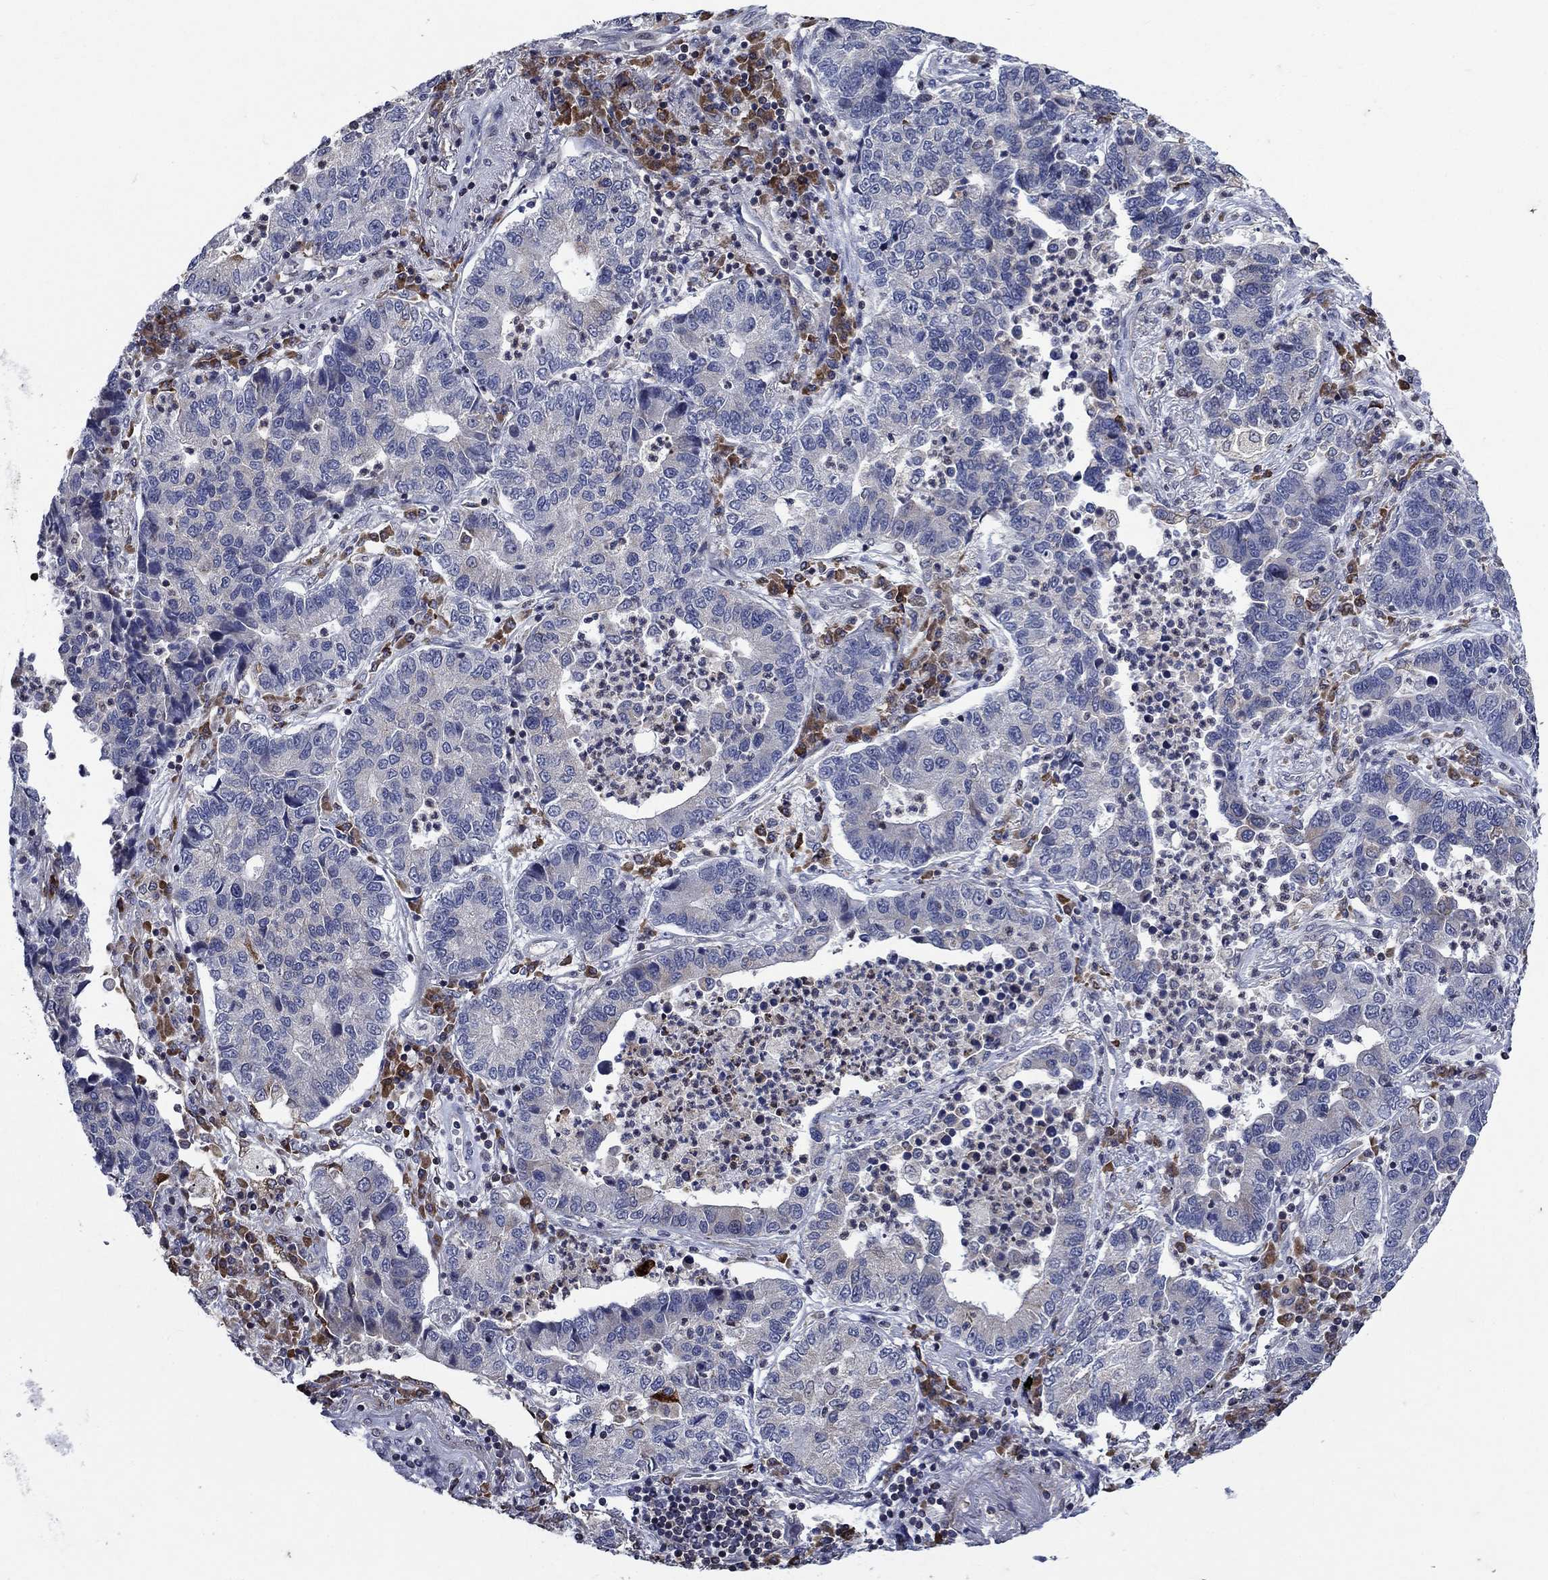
{"staining": {"intensity": "negative", "quantity": "none", "location": "none"}, "tissue": "lung cancer", "cell_type": "Tumor cells", "image_type": "cancer", "snomed": [{"axis": "morphology", "description": "Adenocarcinoma, NOS"}, {"axis": "topography", "description": "Lung"}], "caption": "Immunohistochemistry of human adenocarcinoma (lung) demonstrates no expression in tumor cells.", "gene": "DHRS7", "patient": {"sex": "female", "age": 57}}